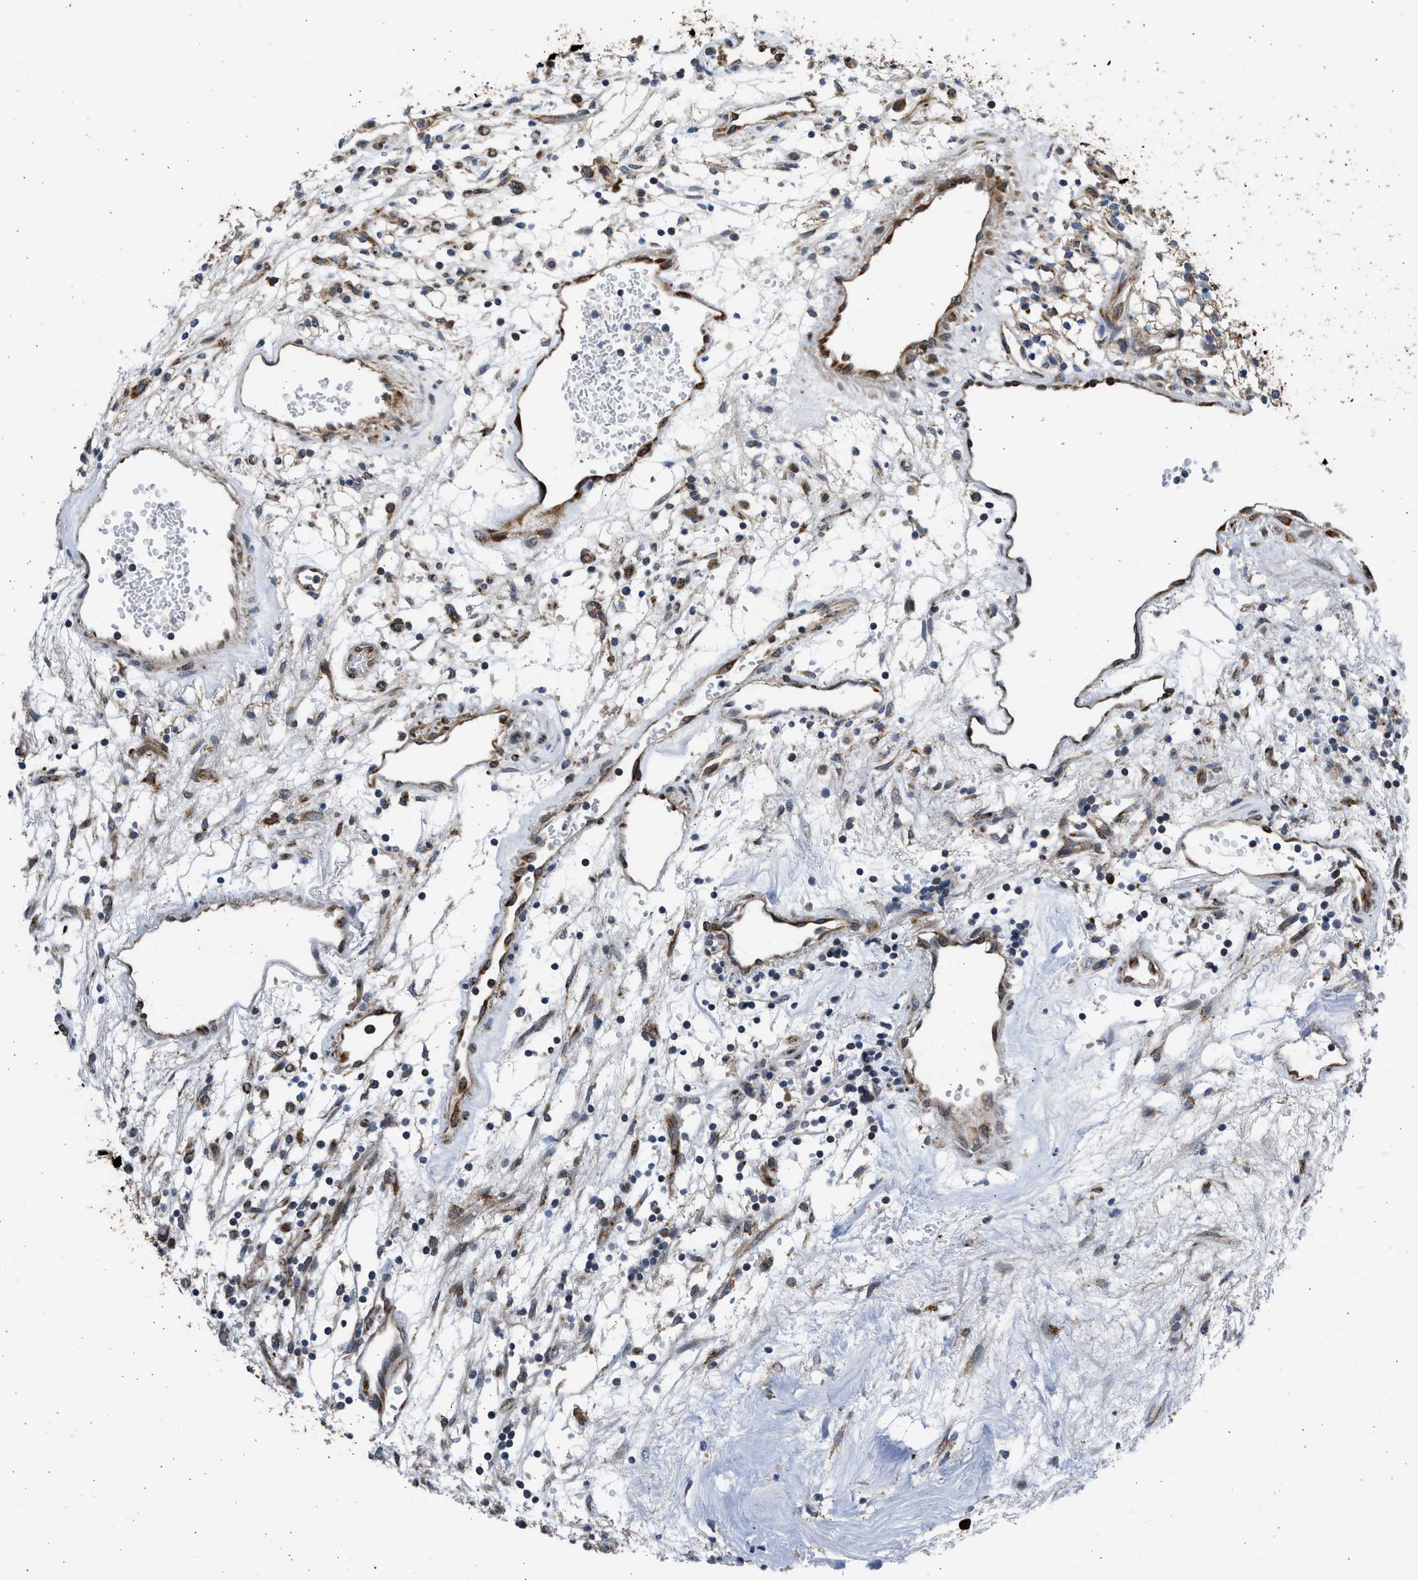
{"staining": {"intensity": "weak", "quantity": "25%-75%", "location": "cytoplasmic/membranous"}, "tissue": "renal cancer", "cell_type": "Tumor cells", "image_type": "cancer", "snomed": [{"axis": "morphology", "description": "Adenocarcinoma, NOS"}, {"axis": "topography", "description": "Kidney"}], "caption": "Renal cancer stained for a protein (brown) exhibits weak cytoplasmic/membranous positive positivity in approximately 25%-75% of tumor cells.", "gene": "PLD2", "patient": {"sex": "male", "age": 59}}